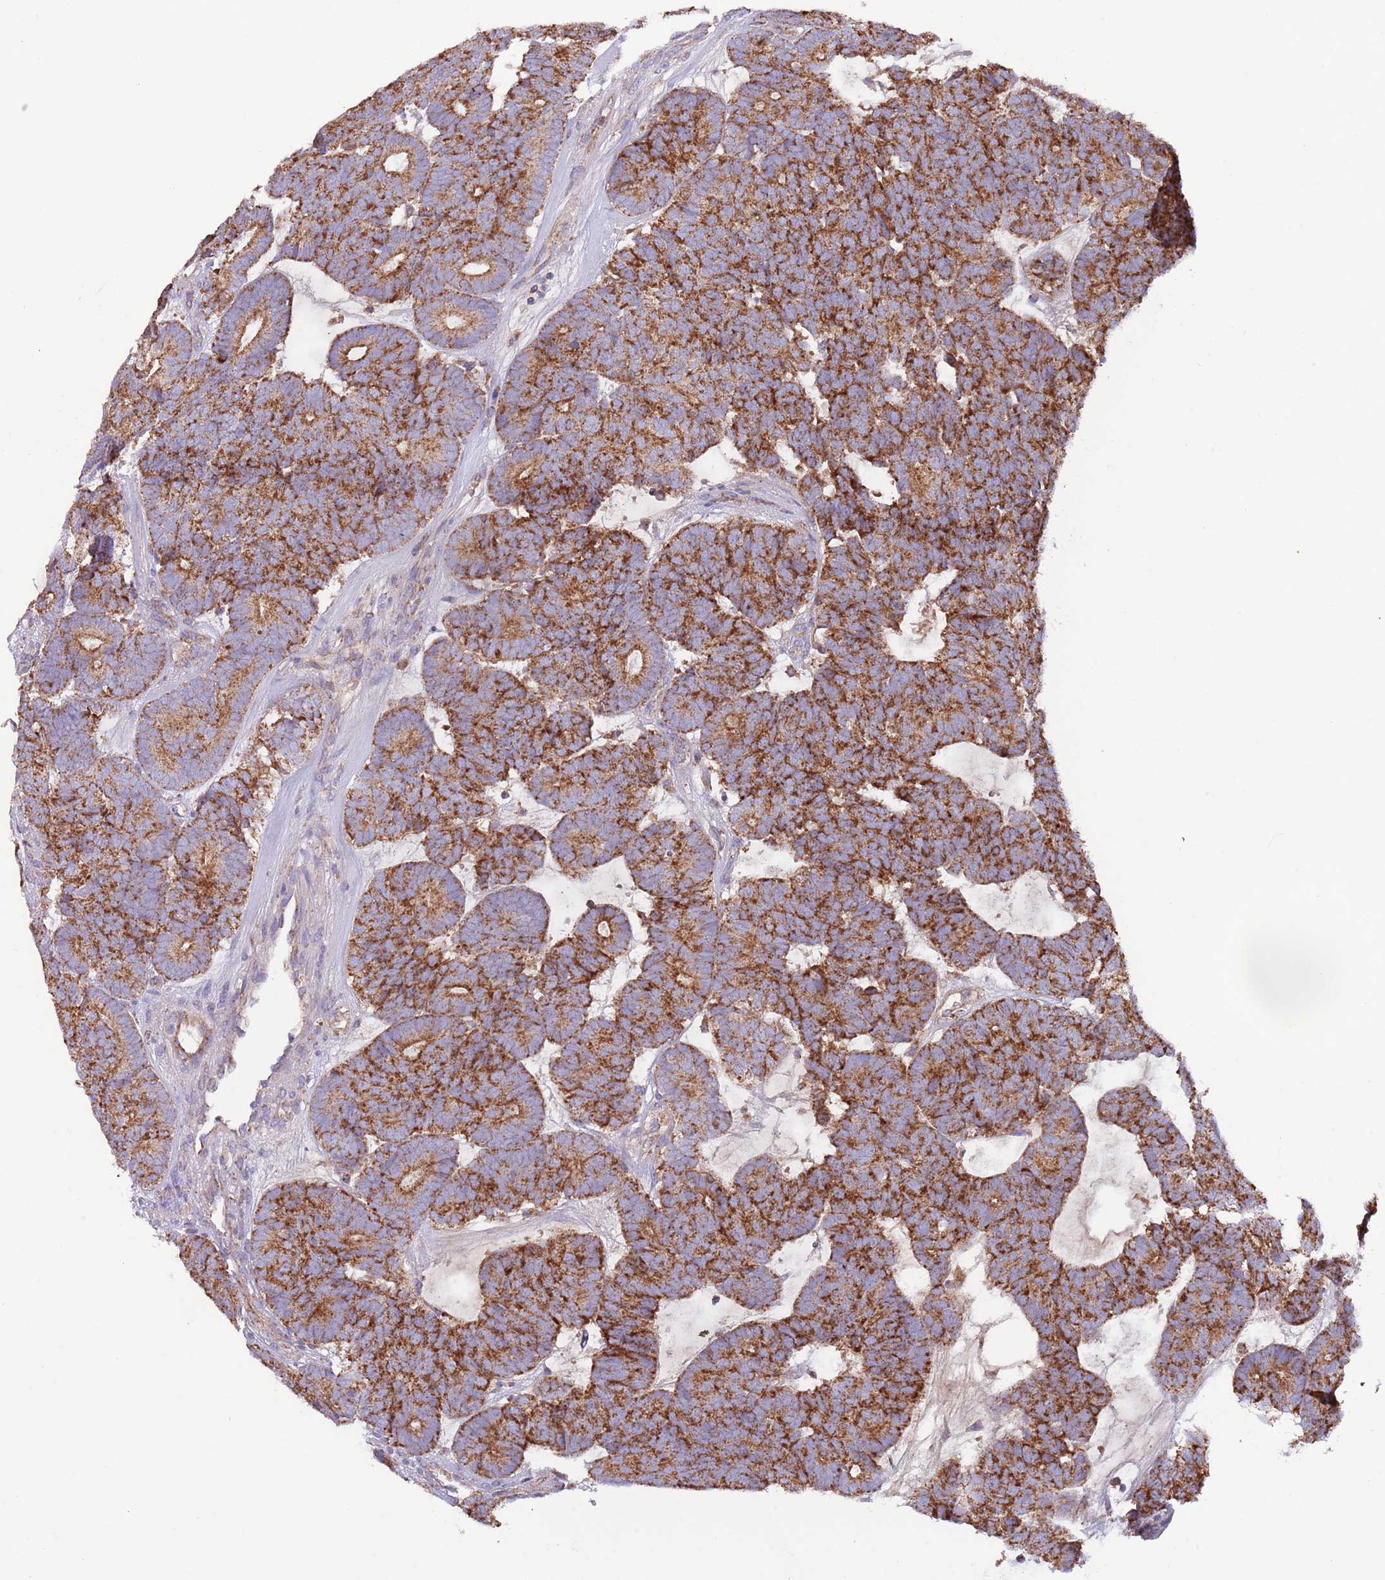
{"staining": {"intensity": "strong", "quantity": ">75%", "location": "cytoplasmic/membranous"}, "tissue": "head and neck cancer", "cell_type": "Tumor cells", "image_type": "cancer", "snomed": [{"axis": "morphology", "description": "Adenocarcinoma, NOS"}, {"axis": "topography", "description": "Head-Neck"}], "caption": "Protein expression analysis of human head and neck cancer reveals strong cytoplasmic/membranous positivity in about >75% of tumor cells.", "gene": "DNAJA3", "patient": {"sex": "female", "age": 81}}